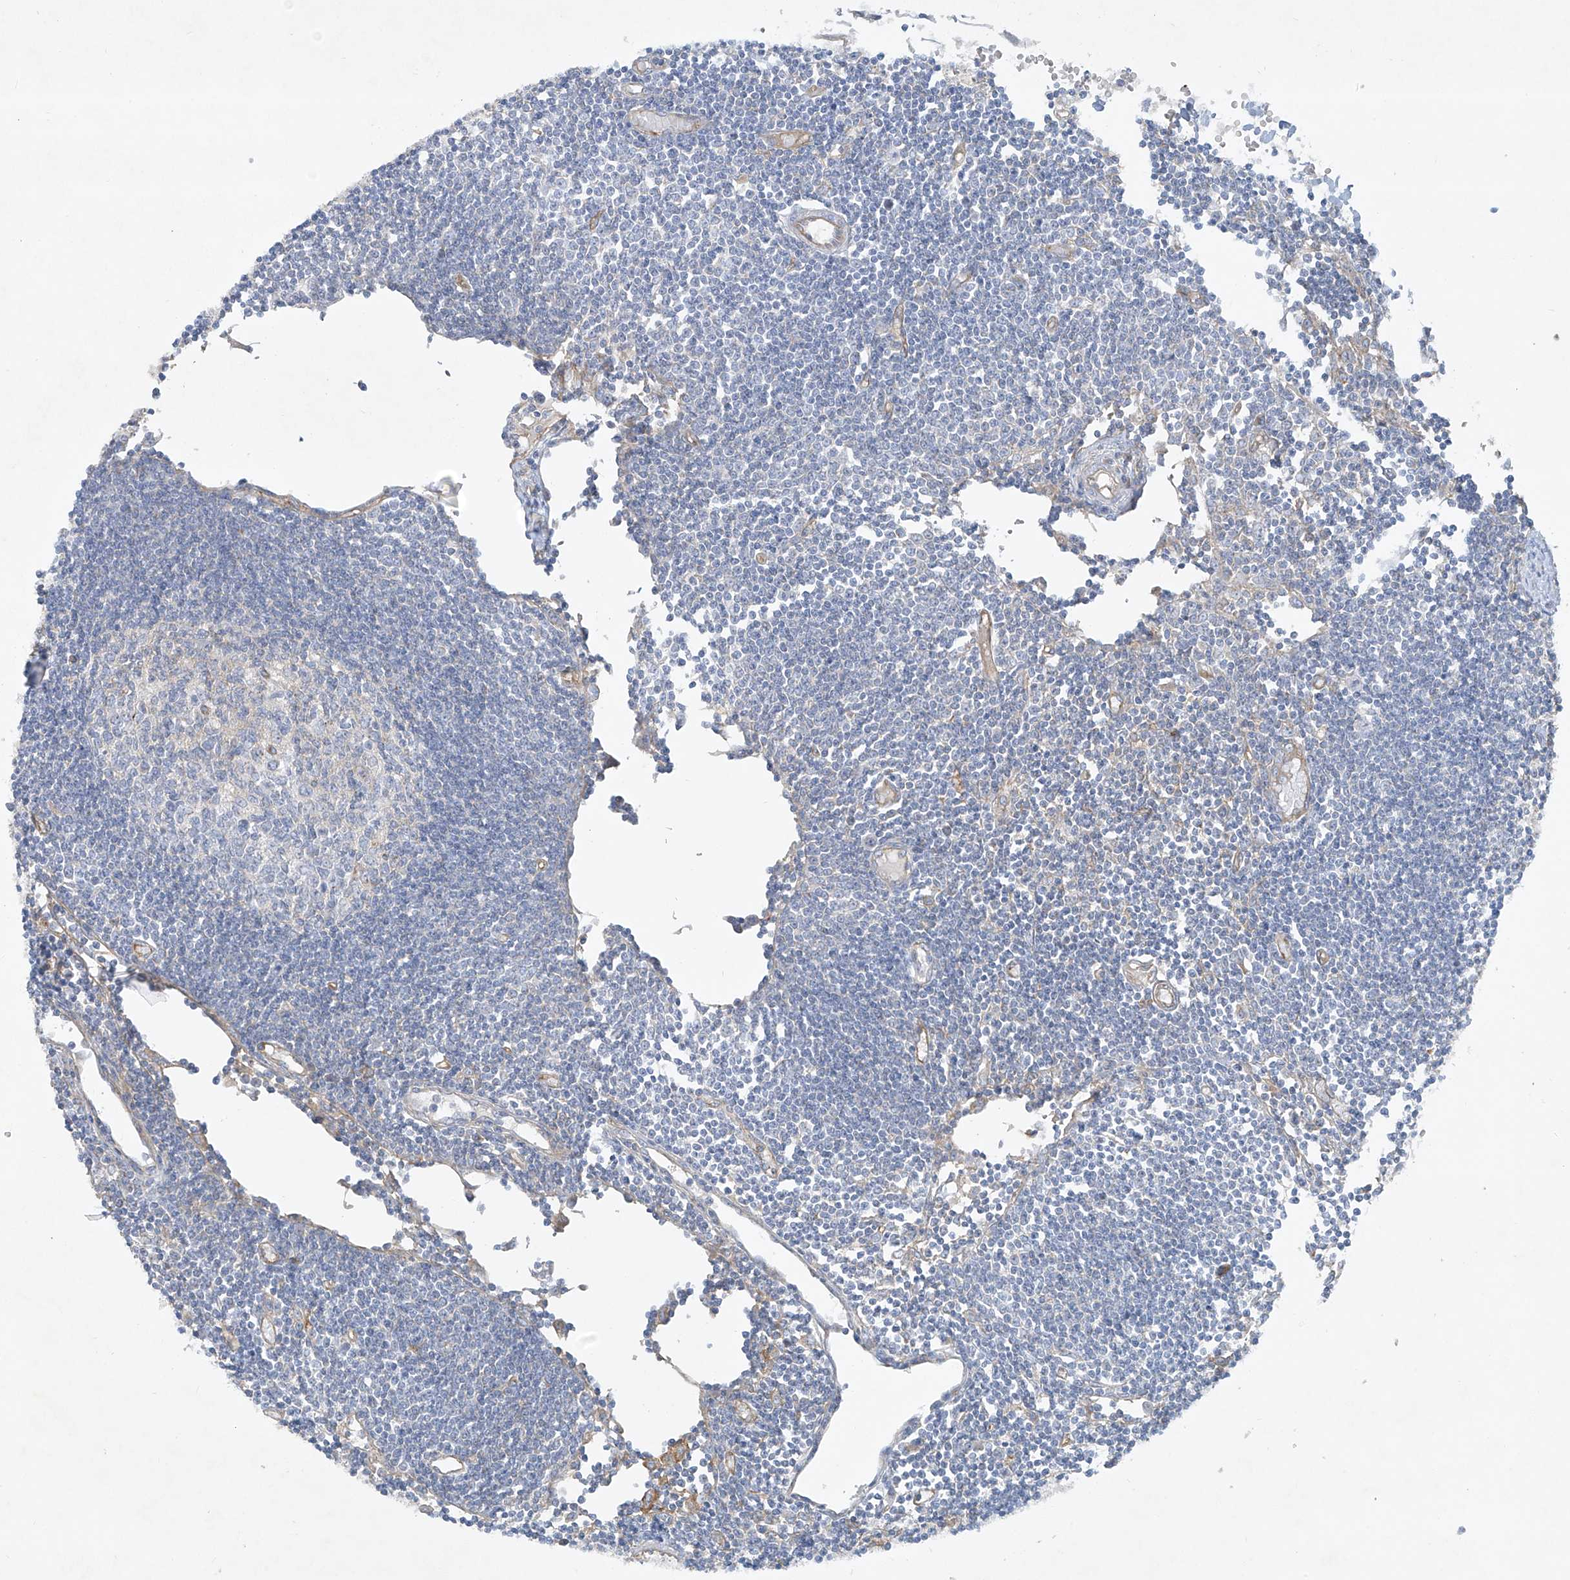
{"staining": {"intensity": "weak", "quantity": "<25%", "location": "cytoplasmic/membranous"}, "tissue": "lymph node", "cell_type": "Germinal center cells", "image_type": "normal", "snomed": [{"axis": "morphology", "description": "Normal tissue, NOS"}, {"axis": "topography", "description": "Lymph node"}], "caption": "The photomicrograph reveals no significant expression in germinal center cells of lymph node.", "gene": "VAMP5", "patient": {"sex": "female", "age": 11}}